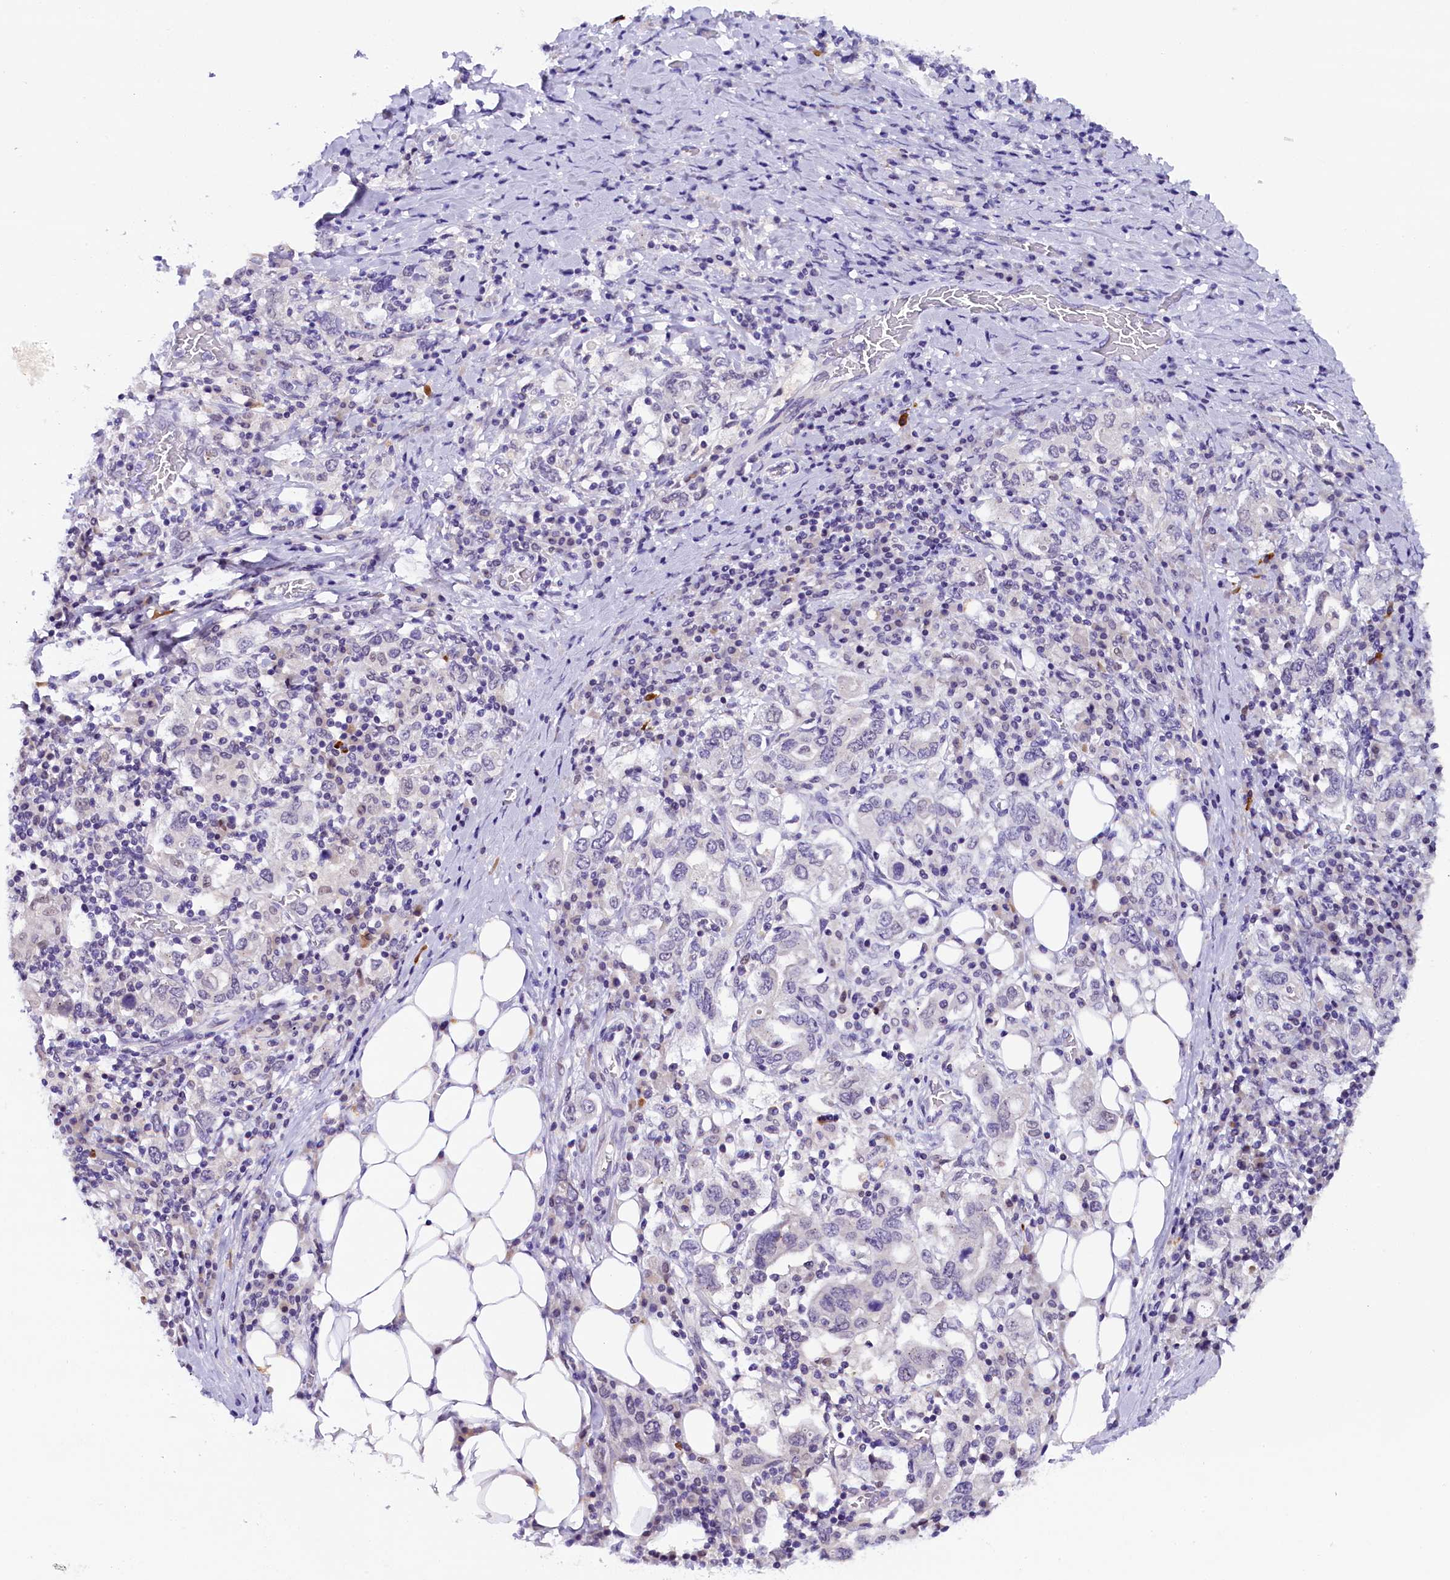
{"staining": {"intensity": "negative", "quantity": "none", "location": "none"}, "tissue": "stomach cancer", "cell_type": "Tumor cells", "image_type": "cancer", "snomed": [{"axis": "morphology", "description": "Adenocarcinoma, NOS"}, {"axis": "topography", "description": "Stomach, upper"}, {"axis": "topography", "description": "Stomach"}], "caption": "High magnification brightfield microscopy of stomach cancer stained with DAB (3,3'-diaminobenzidine) (brown) and counterstained with hematoxylin (blue): tumor cells show no significant positivity.", "gene": "IQCN", "patient": {"sex": "male", "age": 62}}